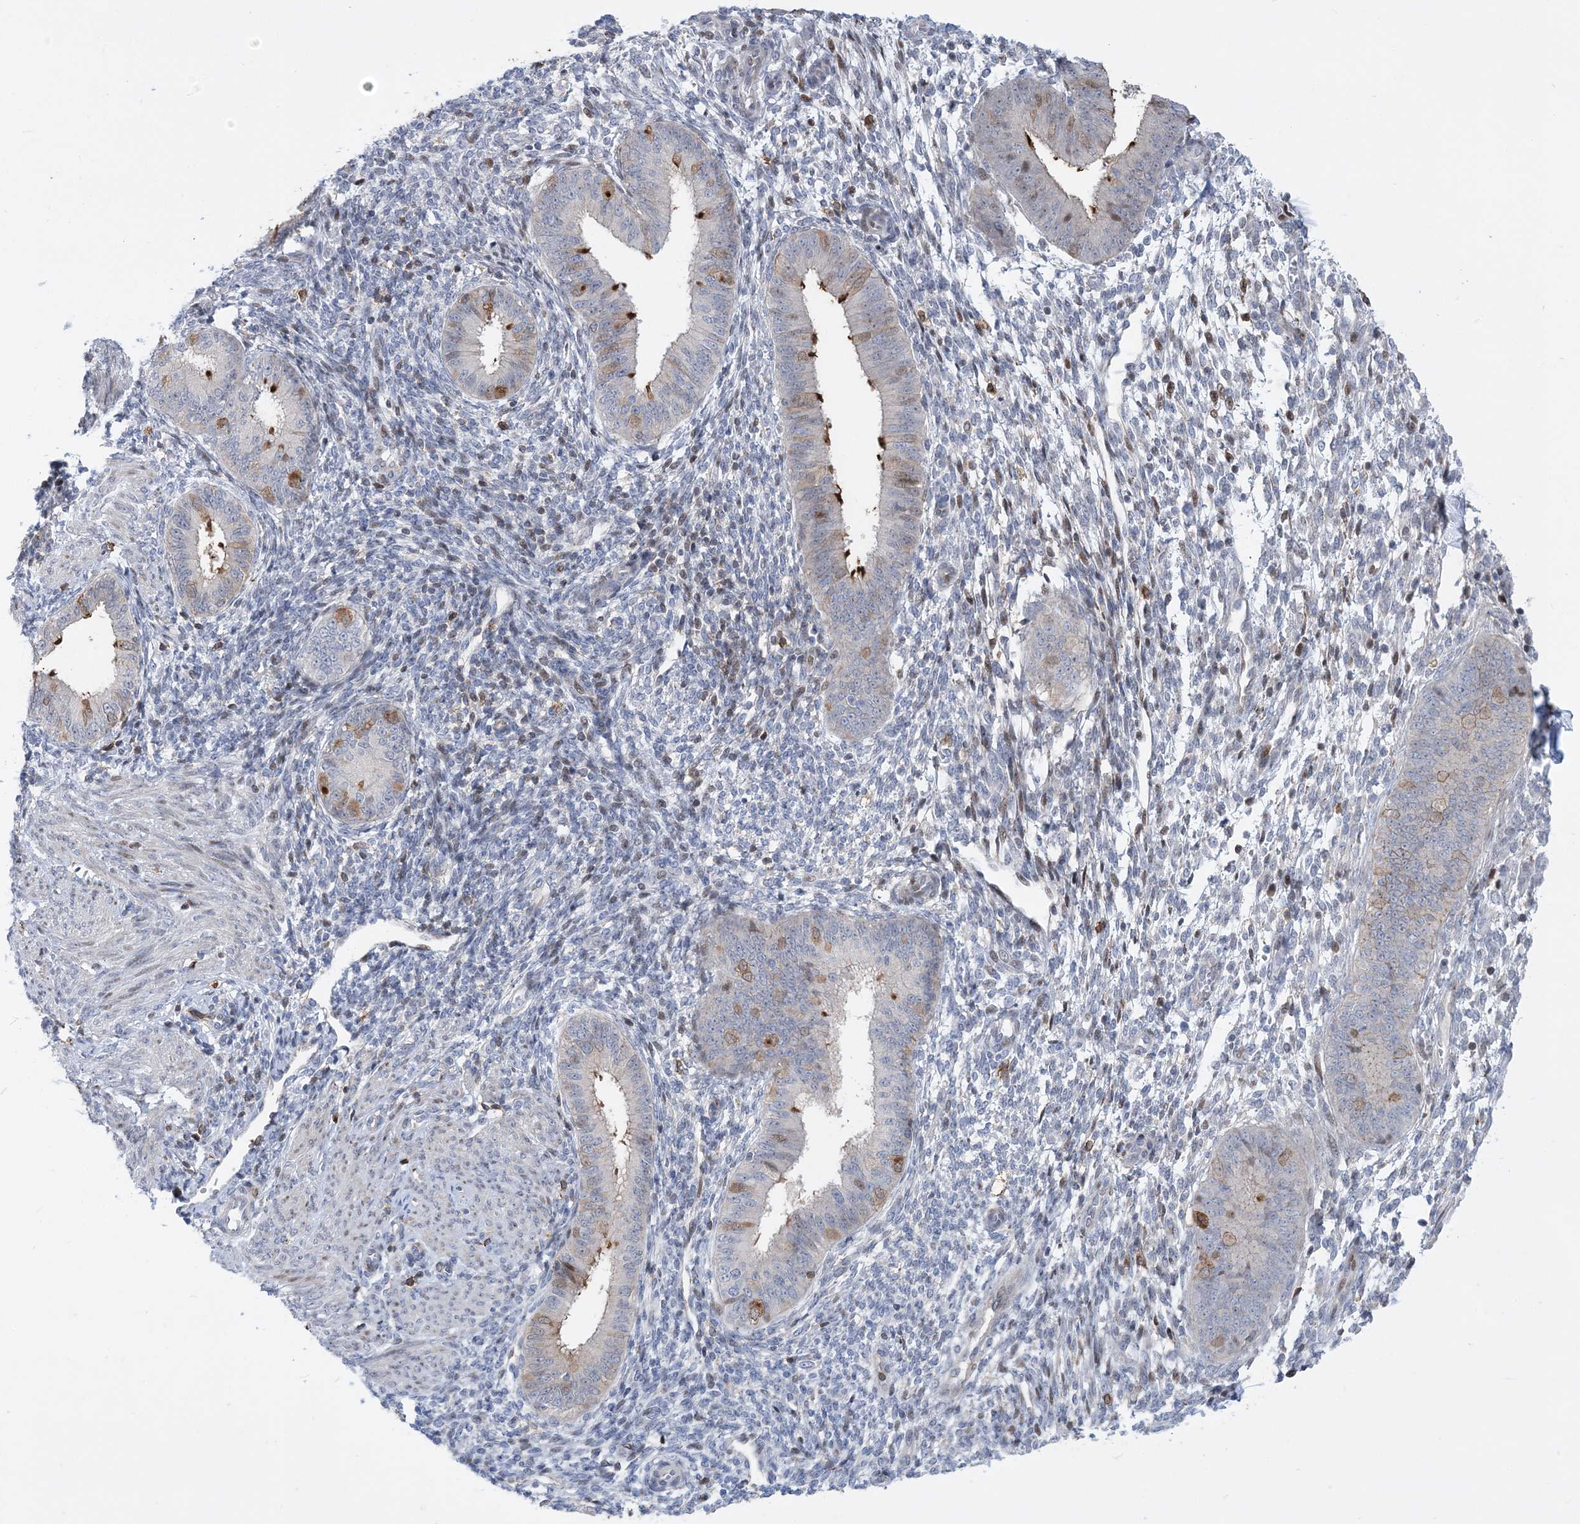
{"staining": {"intensity": "negative", "quantity": "none", "location": "none"}, "tissue": "endometrium", "cell_type": "Cells in endometrial stroma", "image_type": "normal", "snomed": [{"axis": "morphology", "description": "Normal tissue, NOS"}, {"axis": "topography", "description": "Uterus"}, {"axis": "topography", "description": "Endometrium"}], "caption": "Histopathology image shows no significant protein expression in cells in endometrial stroma of normal endometrium. (DAB (3,3'-diaminobenzidine) IHC with hematoxylin counter stain).", "gene": "RNPEPL1", "patient": {"sex": "female", "age": 48}}